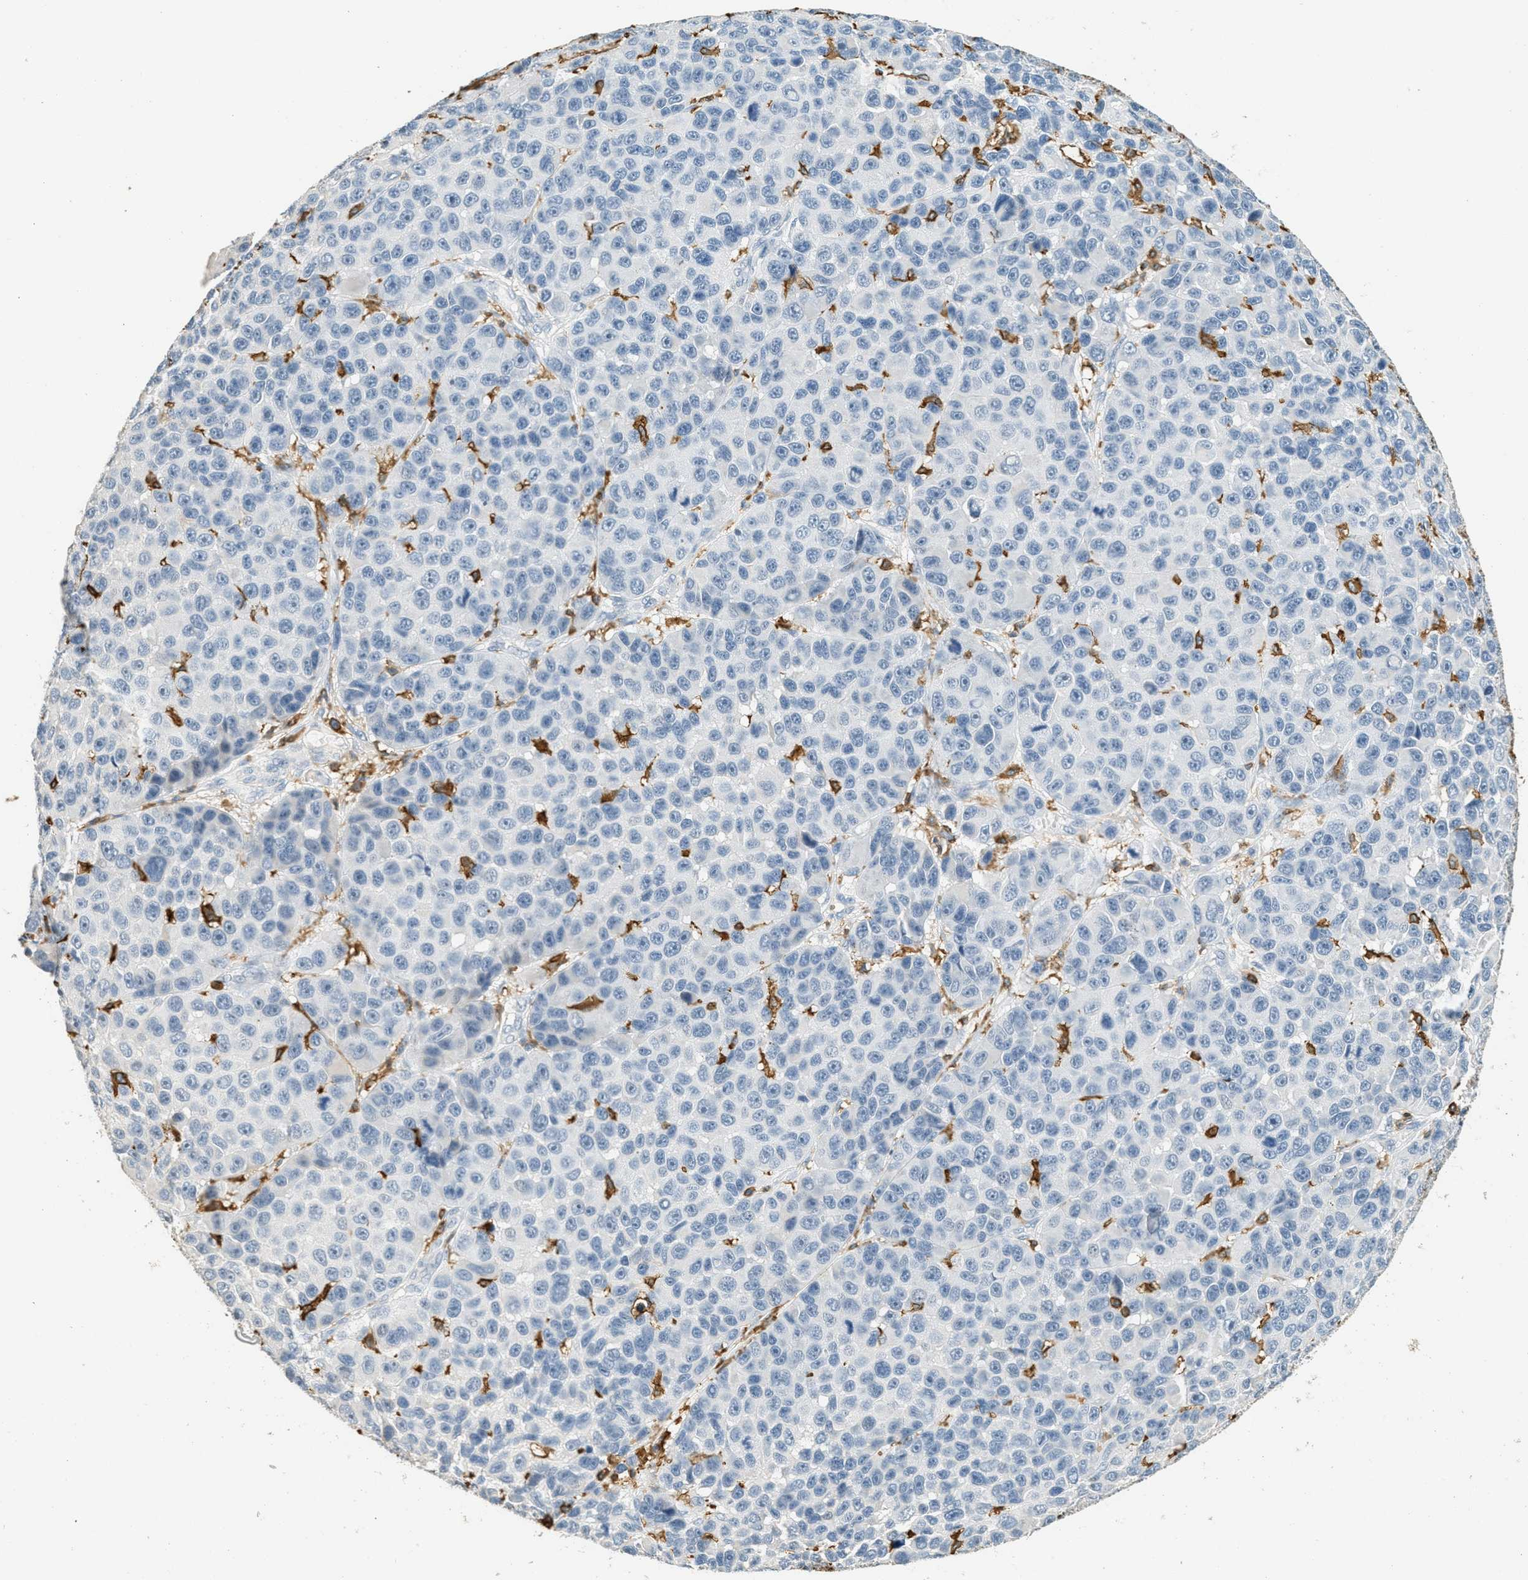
{"staining": {"intensity": "negative", "quantity": "none", "location": "none"}, "tissue": "melanoma", "cell_type": "Tumor cells", "image_type": "cancer", "snomed": [{"axis": "morphology", "description": "Malignant melanoma, NOS"}, {"axis": "topography", "description": "Skin"}], "caption": "This is a photomicrograph of IHC staining of melanoma, which shows no expression in tumor cells.", "gene": "LSP1", "patient": {"sex": "male", "age": 53}}